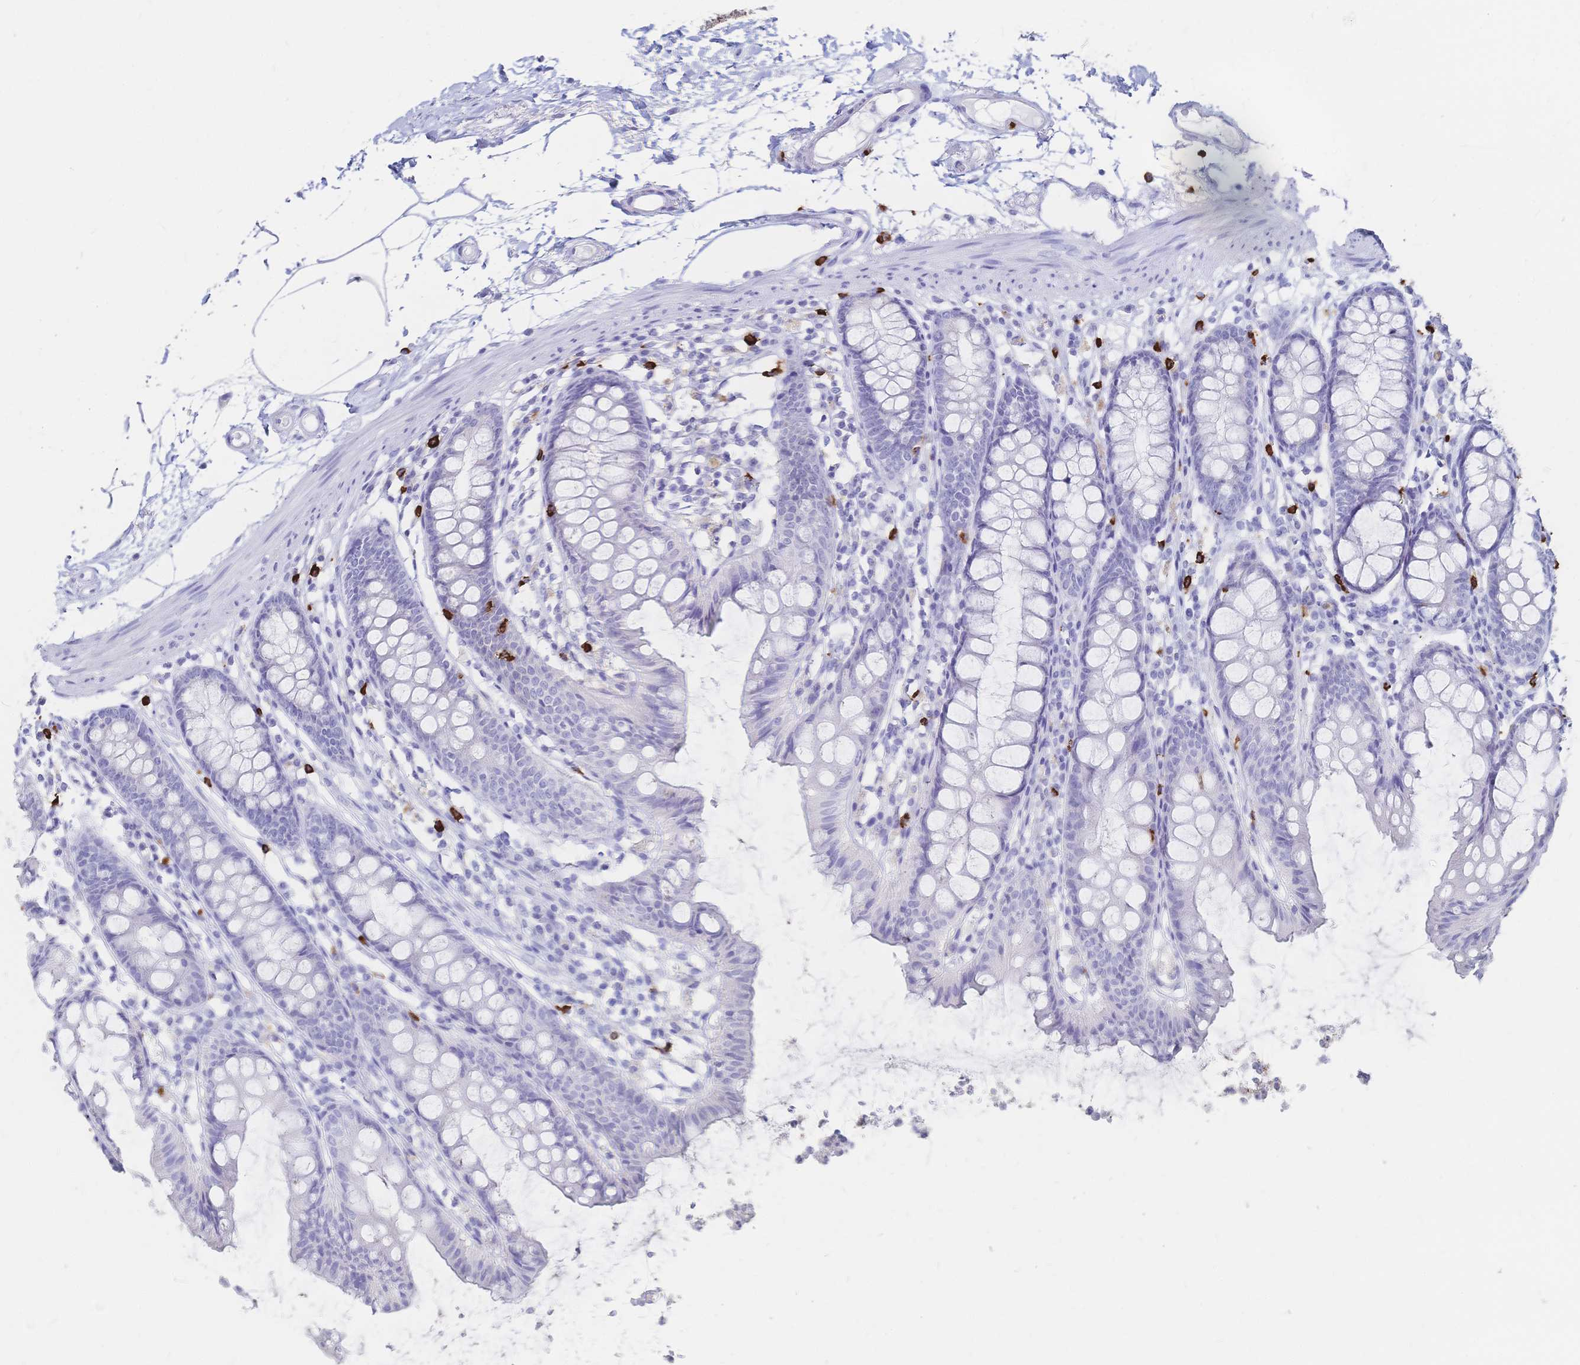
{"staining": {"intensity": "negative", "quantity": "none", "location": "none"}, "tissue": "colon", "cell_type": "Endothelial cells", "image_type": "normal", "snomed": [{"axis": "morphology", "description": "Normal tissue, NOS"}, {"axis": "topography", "description": "Colon"}], "caption": "IHC of benign colon shows no expression in endothelial cells. (DAB (3,3'-diaminobenzidine) IHC visualized using brightfield microscopy, high magnification).", "gene": "IL2RB", "patient": {"sex": "female", "age": 84}}